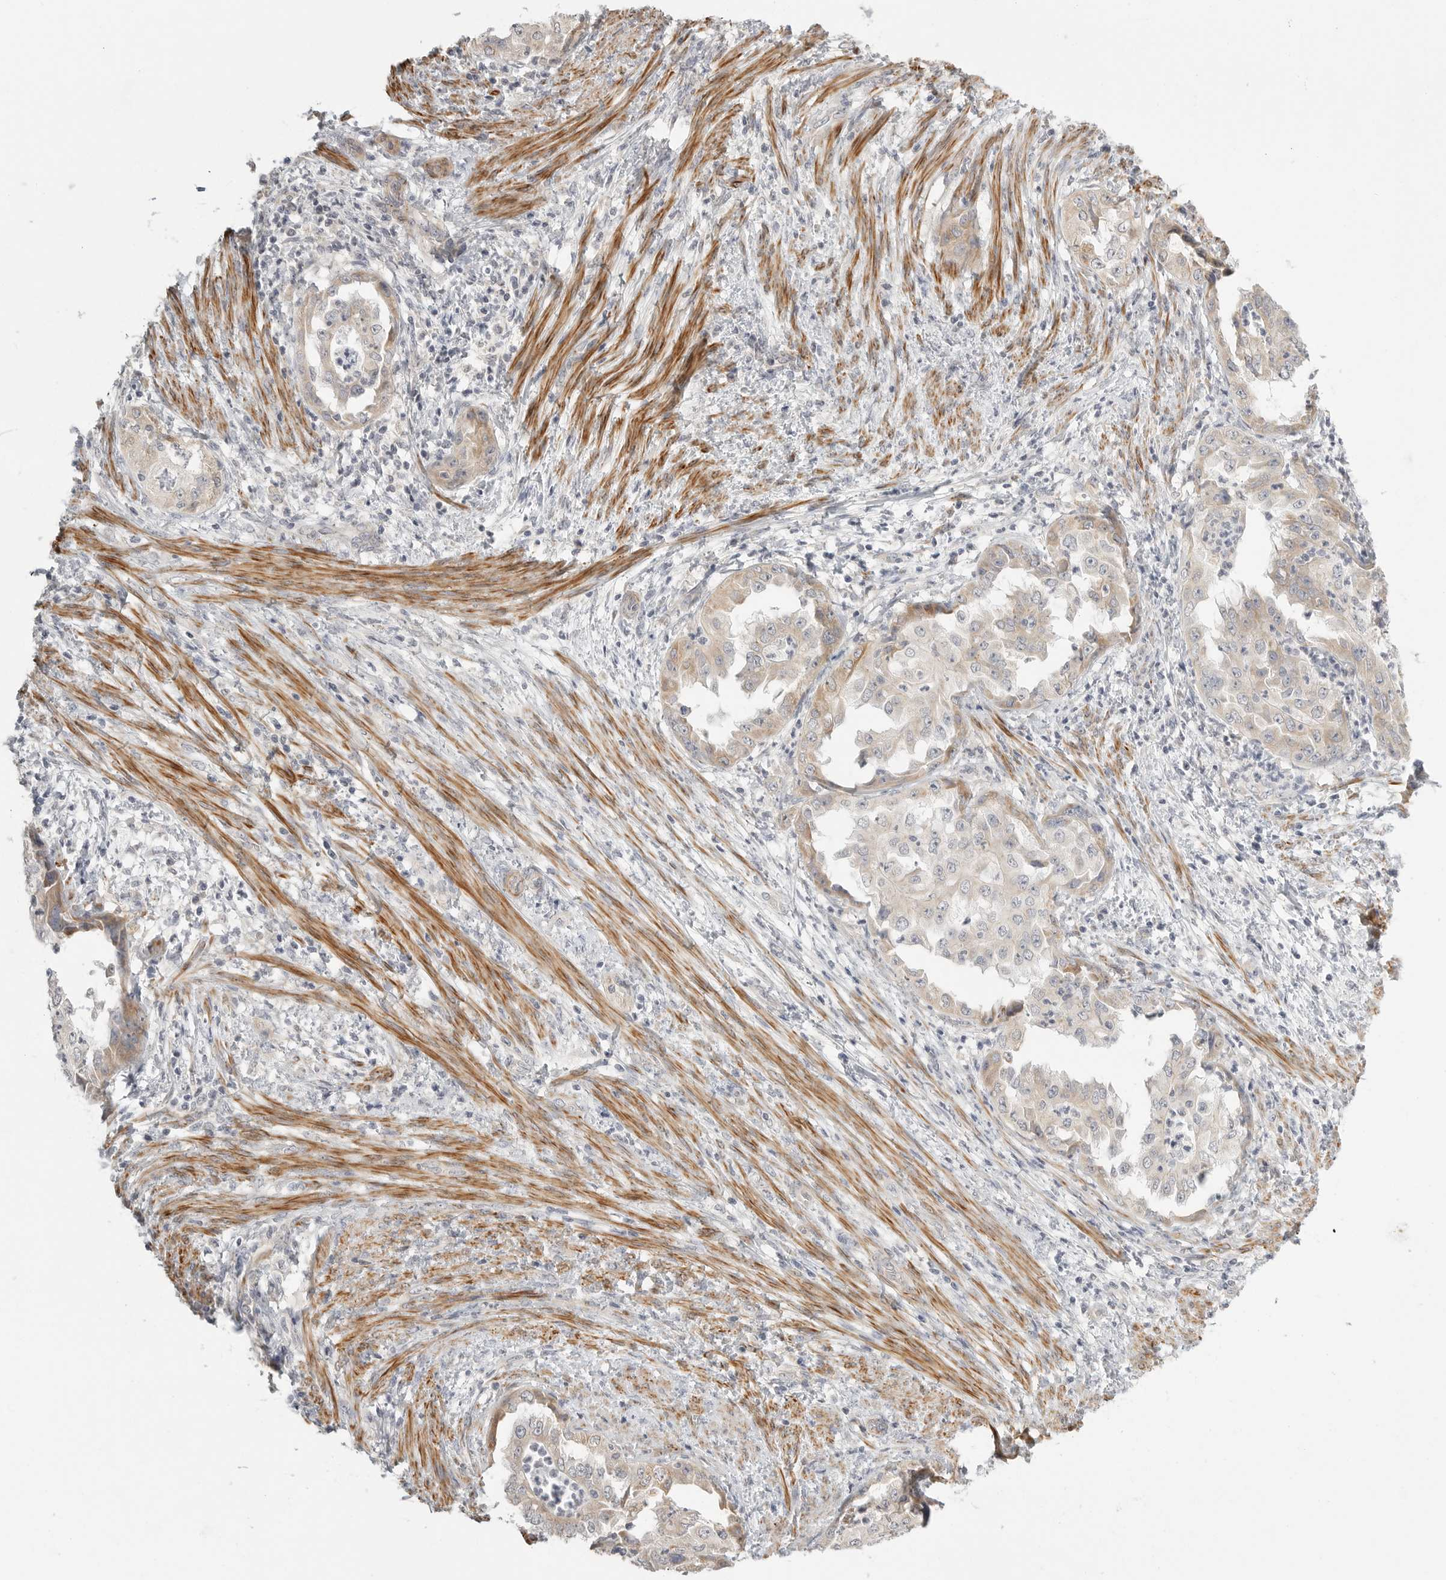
{"staining": {"intensity": "weak", "quantity": "<25%", "location": "cytoplasmic/membranous"}, "tissue": "endometrial cancer", "cell_type": "Tumor cells", "image_type": "cancer", "snomed": [{"axis": "morphology", "description": "Adenocarcinoma, NOS"}, {"axis": "topography", "description": "Endometrium"}], "caption": "Endometrial cancer was stained to show a protein in brown. There is no significant positivity in tumor cells.", "gene": "STAB2", "patient": {"sex": "female", "age": 85}}